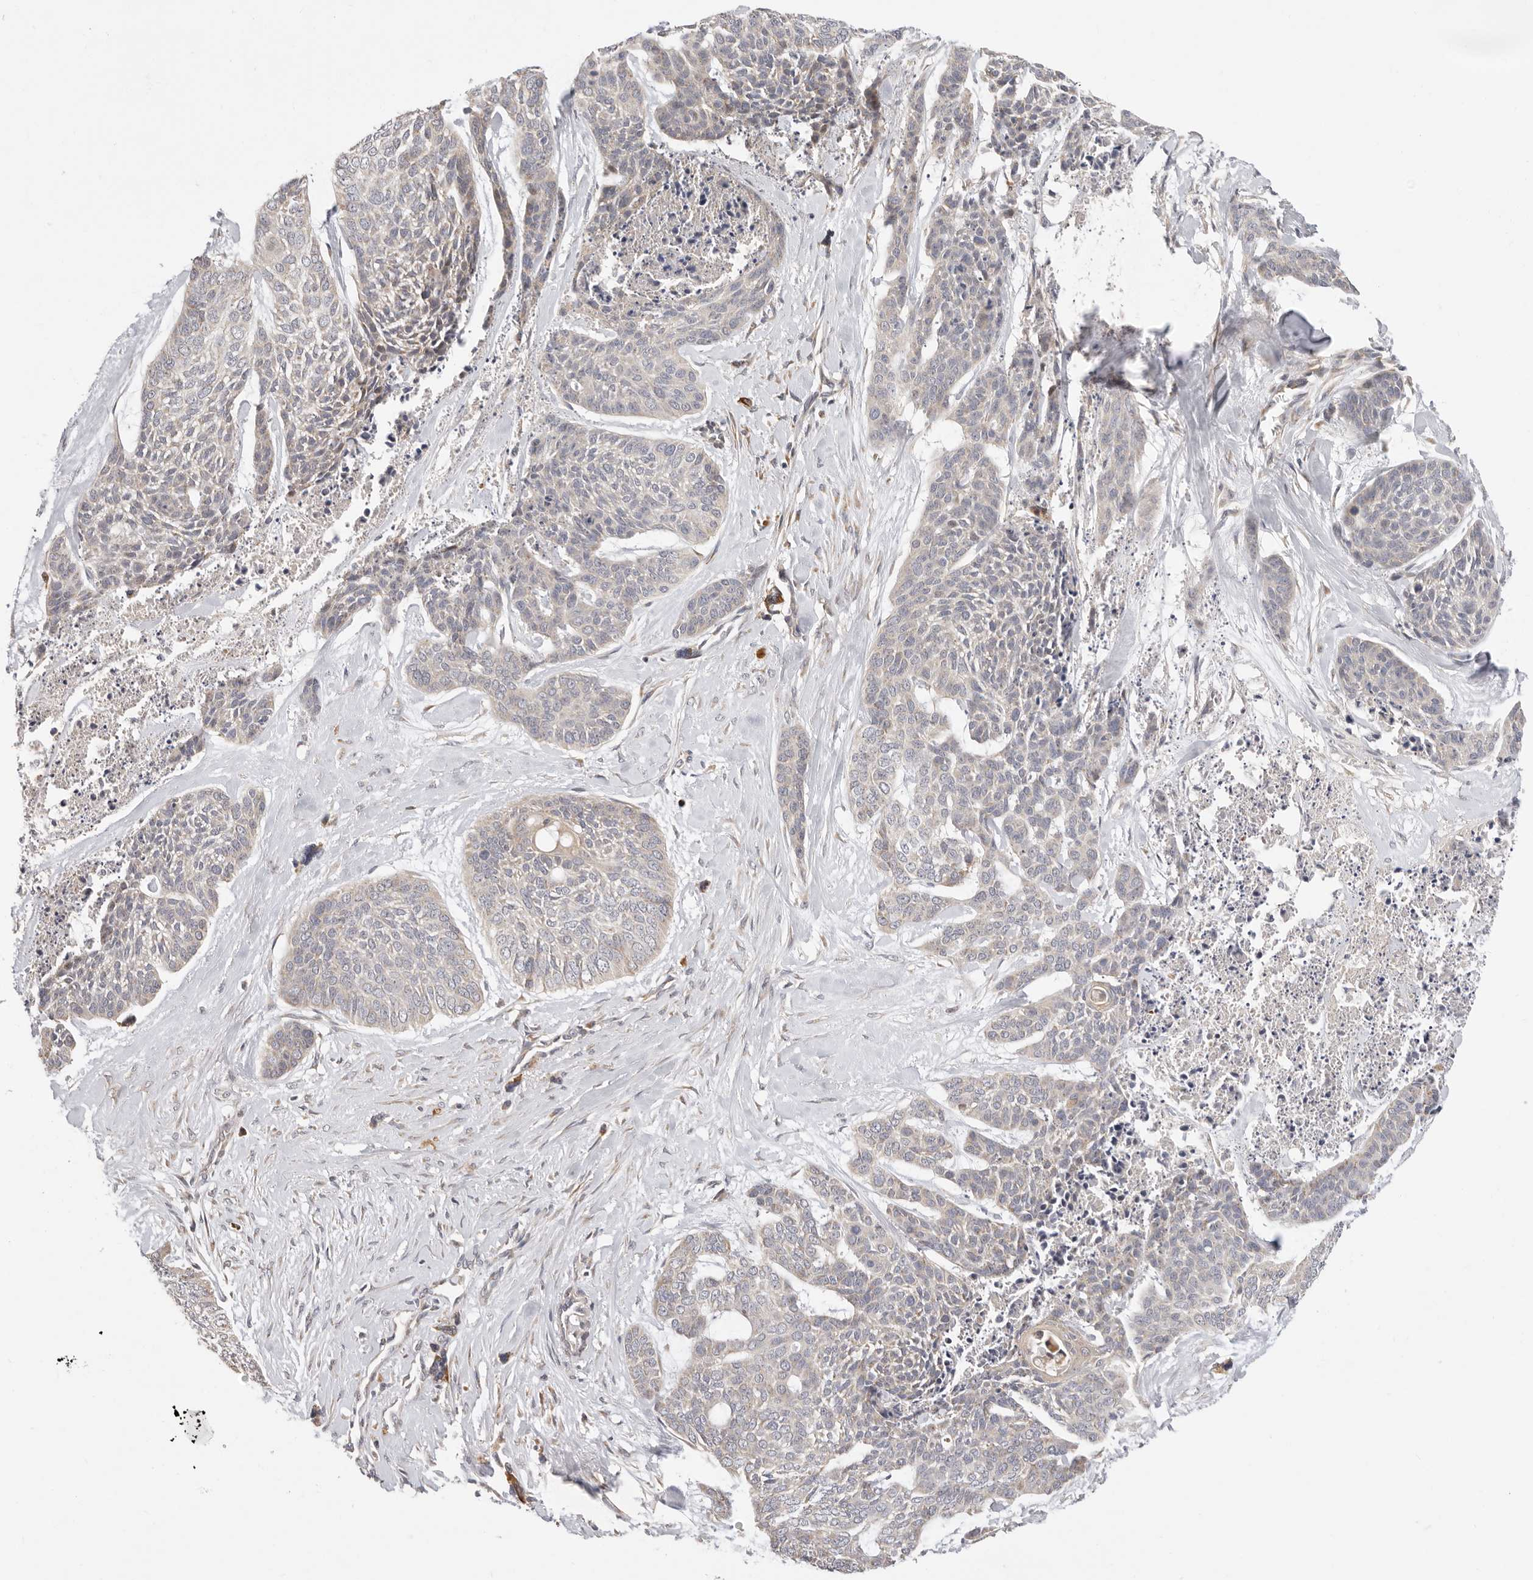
{"staining": {"intensity": "negative", "quantity": "none", "location": "none"}, "tissue": "skin cancer", "cell_type": "Tumor cells", "image_type": "cancer", "snomed": [{"axis": "morphology", "description": "Basal cell carcinoma"}, {"axis": "topography", "description": "Skin"}], "caption": "Skin basal cell carcinoma was stained to show a protein in brown. There is no significant positivity in tumor cells. (Stains: DAB IHC with hematoxylin counter stain, Microscopy: brightfield microscopy at high magnification).", "gene": "USH1C", "patient": {"sex": "female", "age": 64}}